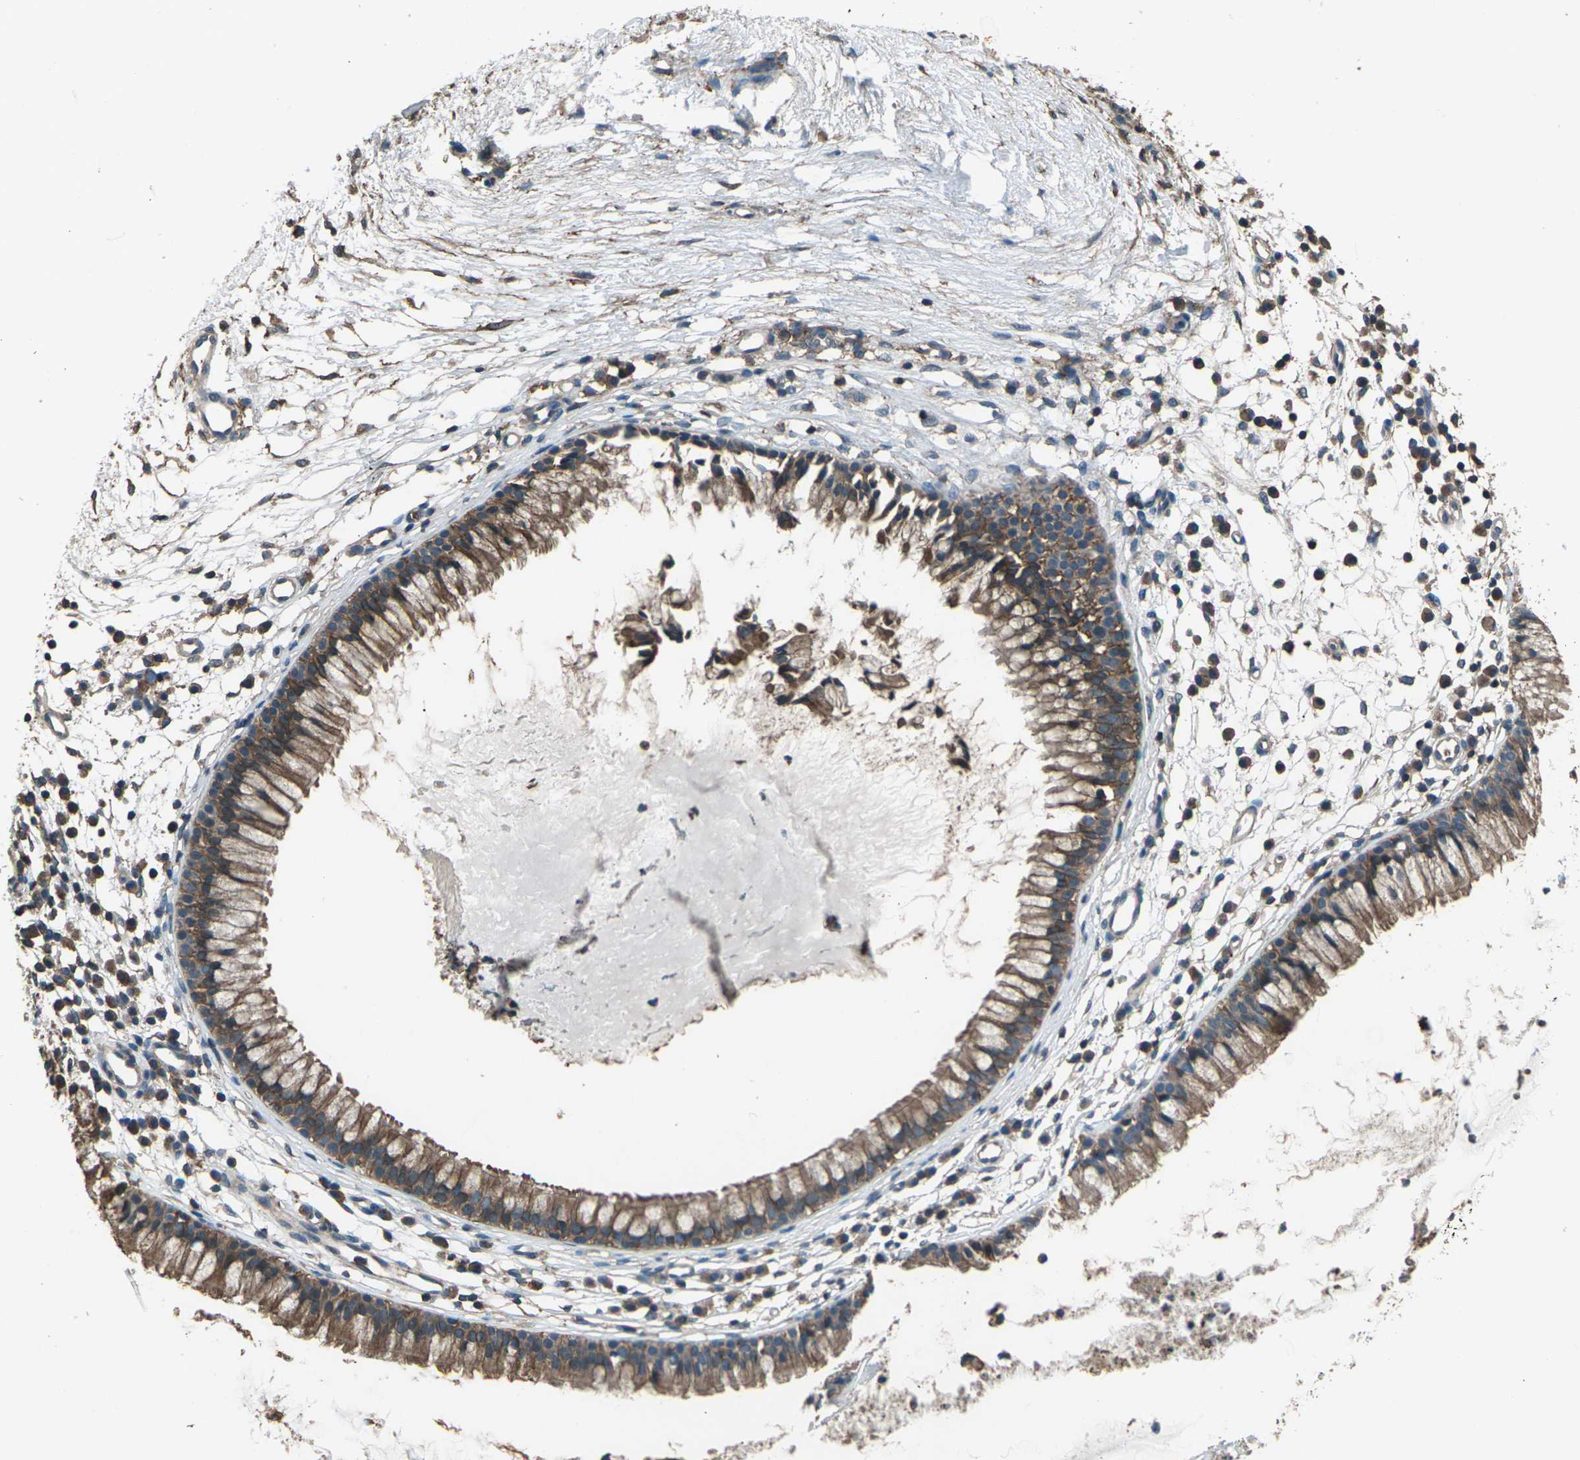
{"staining": {"intensity": "moderate", "quantity": ">75%", "location": "cytoplasmic/membranous"}, "tissue": "nasopharynx", "cell_type": "Respiratory epithelial cells", "image_type": "normal", "snomed": [{"axis": "morphology", "description": "Normal tissue, NOS"}, {"axis": "topography", "description": "Nasopharynx"}], "caption": "Protein expression analysis of unremarkable nasopharynx displays moderate cytoplasmic/membranous expression in approximately >75% of respiratory epithelial cells. Immunohistochemistry stains the protein in brown and the nuclei are stained blue.", "gene": "CMTM4", "patient": {"sex": "male", "age": 21}}